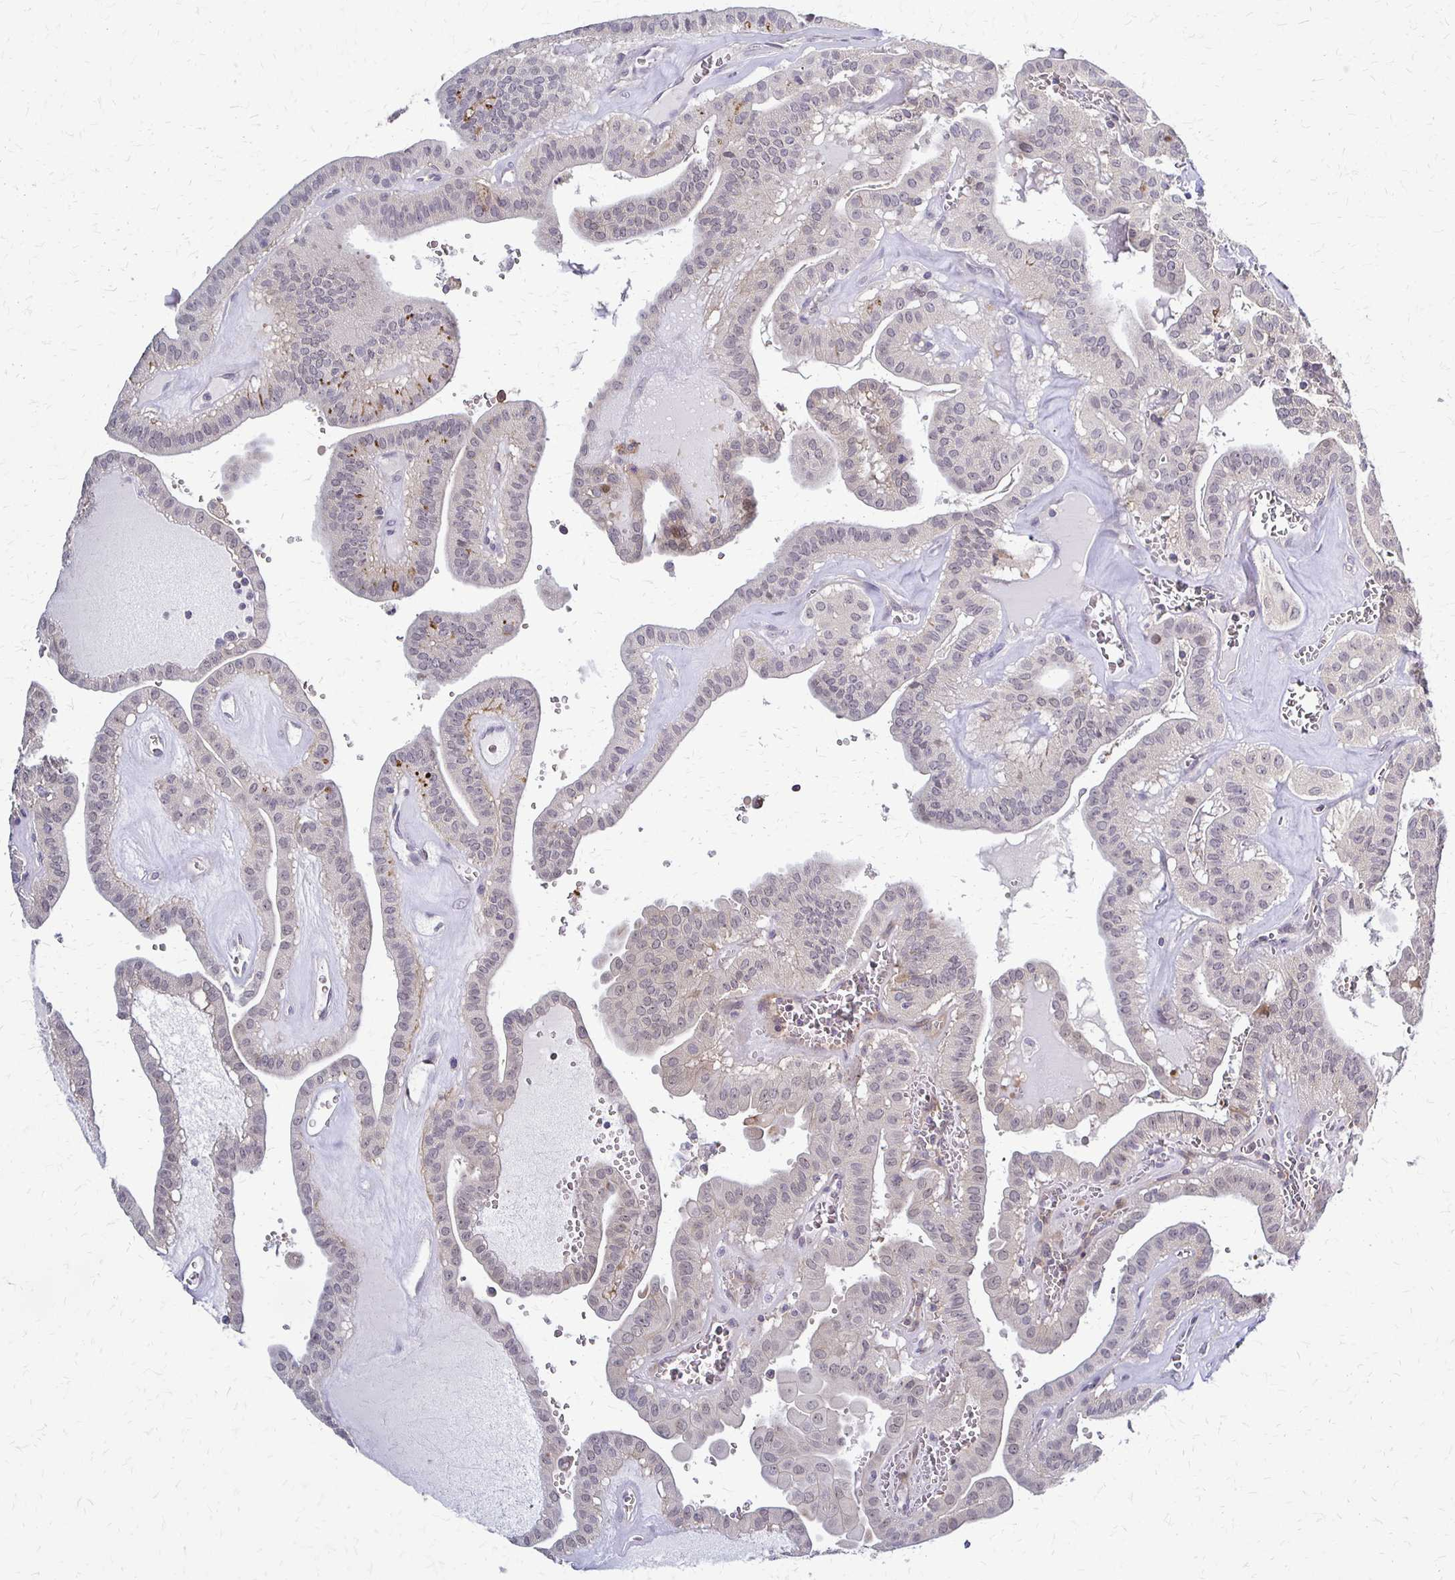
{"staining": {"intensity": "weak", "quantity": "<25%", "location": "cytoplasmic/membranous"}, "tissue": "thyroid cancer", "cell_type": "Tumor cells", "image_type": "cancer", "snomed": [{"axis": "morphology", "description": "Papillary adenocarcinoma, NOS"}, {"axis": "topography", "description": "Thyroid gland"}], "caption": "Image shows no significant protein expression in tumor cells of thyroid cancer.", "gene": "SLC9A9", "patient": {"sex": "male", "age": 52}}